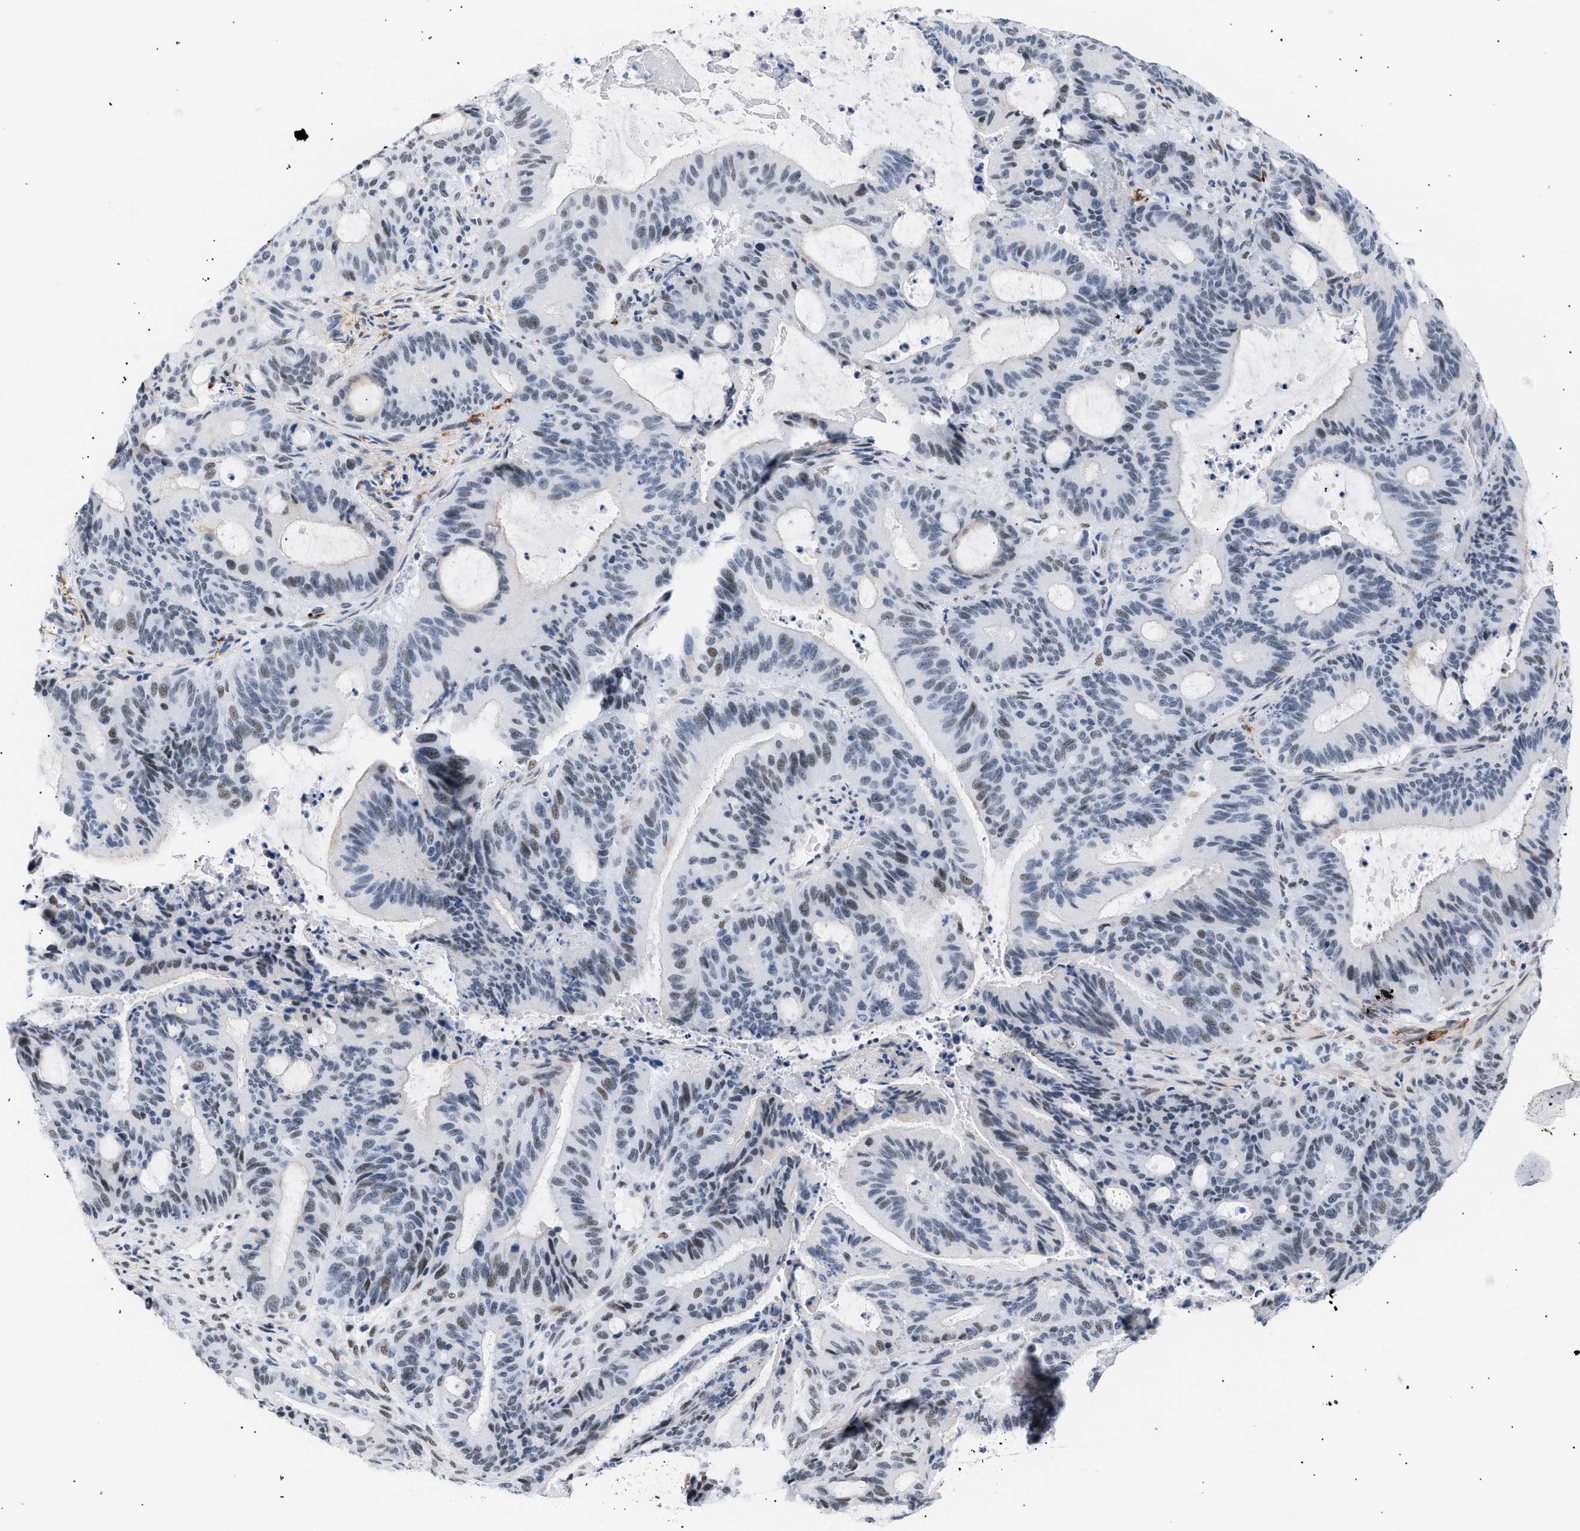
{"staining": {"intensity": "weak", "quantity": "25%-75%", "location": "nuclear"}, "tissue": "liver cancer", "cell_type": "Tumor cells", "image_type": "cancer", "snomed": [{"axis": "morphology", "description": "Normal tissue, NOS"}, {"axis": "morphology", "description": "Cholangiocarcinoma"}, {"axis": "topography", "description": "Liver"}, {"axis": "topography", "description": "Peripheral nerve tissue"}], "caption": "IHC (DAB) staining of cholangiocarcinoma (liver) displays weak nuclear protein positivity in approximately 25%-75% of tumor cells.", "gene": "ELN", "patient": {"sex": "female", "age": 73}}